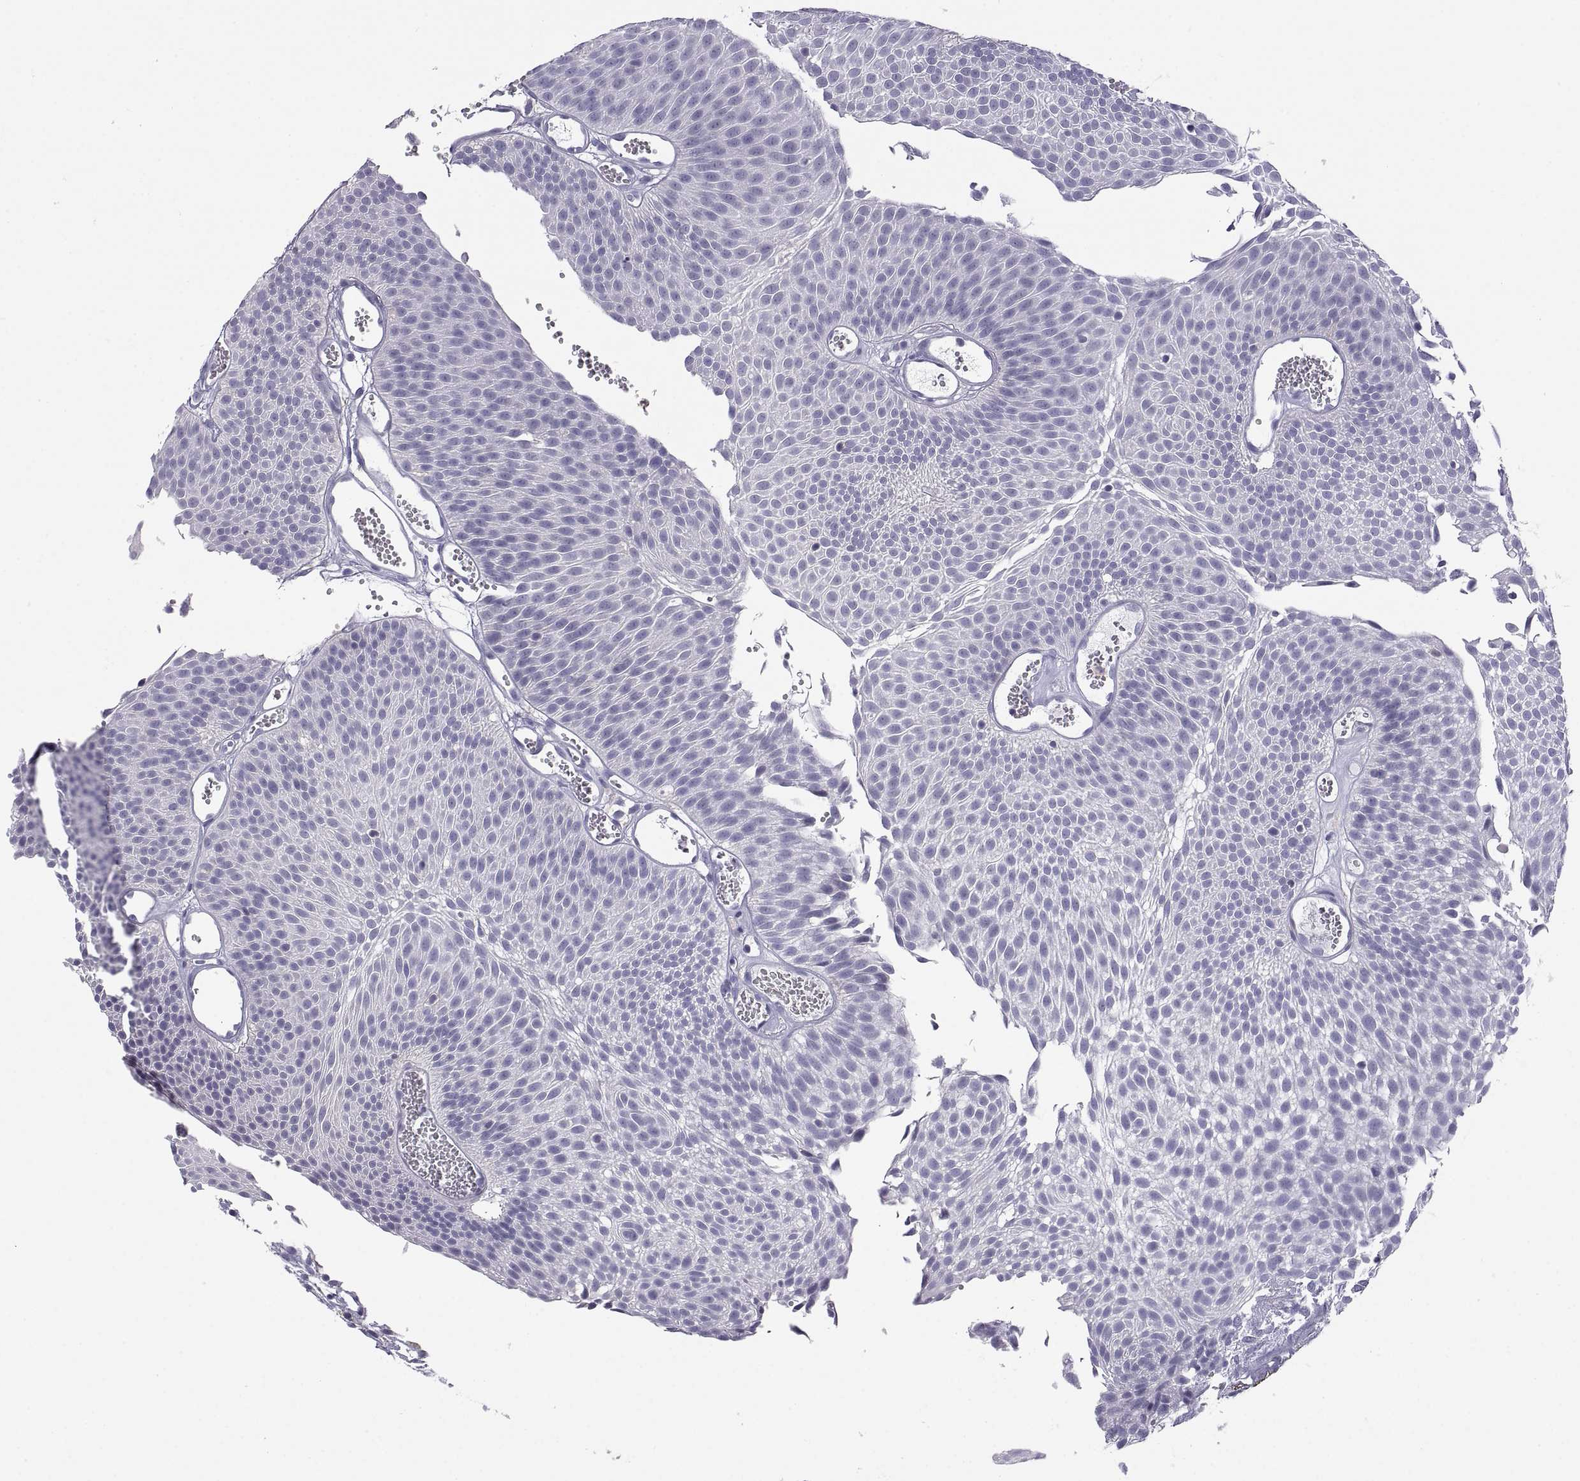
{"staining": {"intensity": "negative", "quantity": "none", "location": "none"}, "tissue": "urothelial cancer", "cell_type": "Tumor cells", "image_type": "cancer", "snomed": [{"axis": "morphology", "description": "Urothelial carcinoma, Low grade"}, {"axis": "topography", "description": "Urinary bladder"}], "caption": "Protein analysis of low-grade urothelial carcinoma exhibits no significant expression in tumor cells.", "gene": "RGS19", "patient": {"sex": "male", "age": 52}}